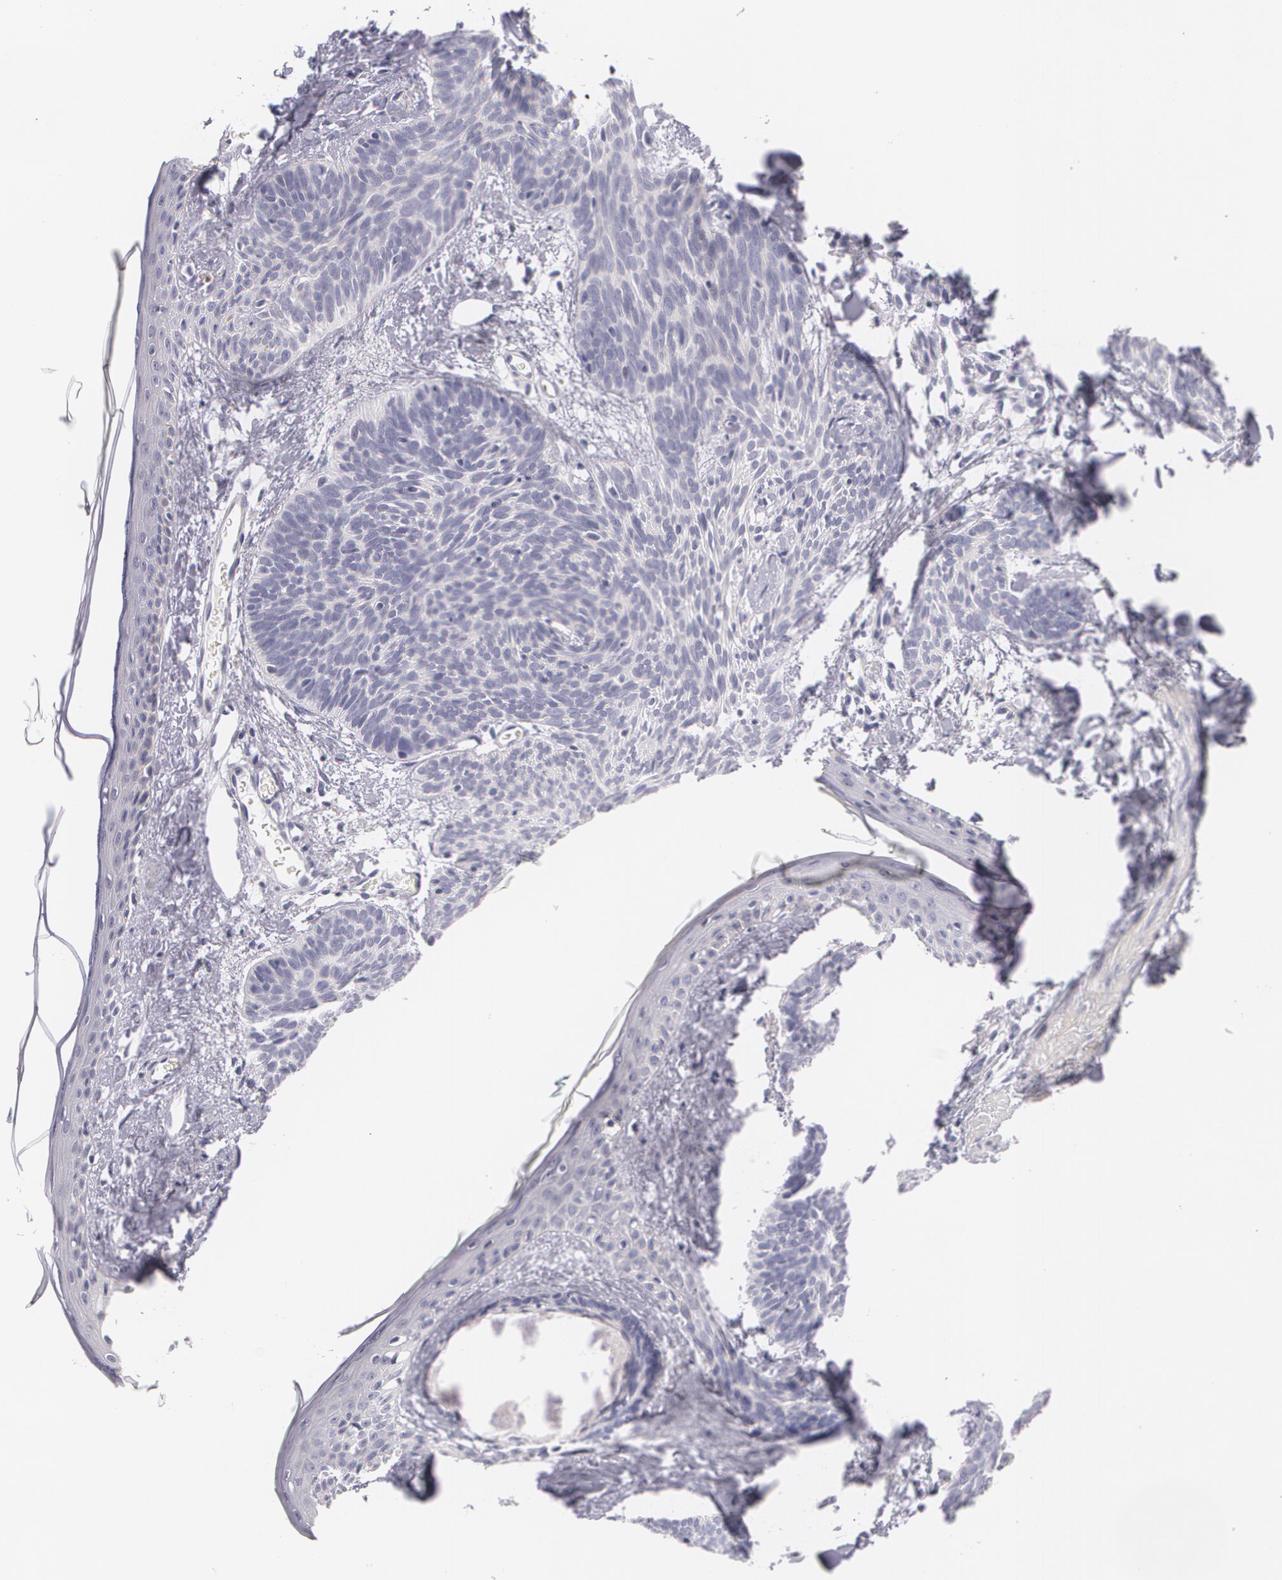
{"staining": {"intensity": "negative", "quantity": "none", "location": "none"}, "tissue": "skin cancer", "cell_type": "Tumor cells", "image_type": "cancer", "snomed": [{"axis": "morphology", "description": "Basal cell carcinoma"}, {"axis": "topography", "description": "Skin"}], "caption": "High magnification brightfield microscopy of skin cancer stained with DAB (3,3'-diaminobenzidine) (brown) and counterstained with hematoxylin (blue): tumor cells show no significant positivity. (Stains: DAB (3,3'-diaminobenzidine) immunohistochemistry (IHC) with hematoxylin counter stain, Microscopy: brightfield microscopy at high magnification).", "gene": "FAM181A", "patient": {"sex": "female", "age": 81}}